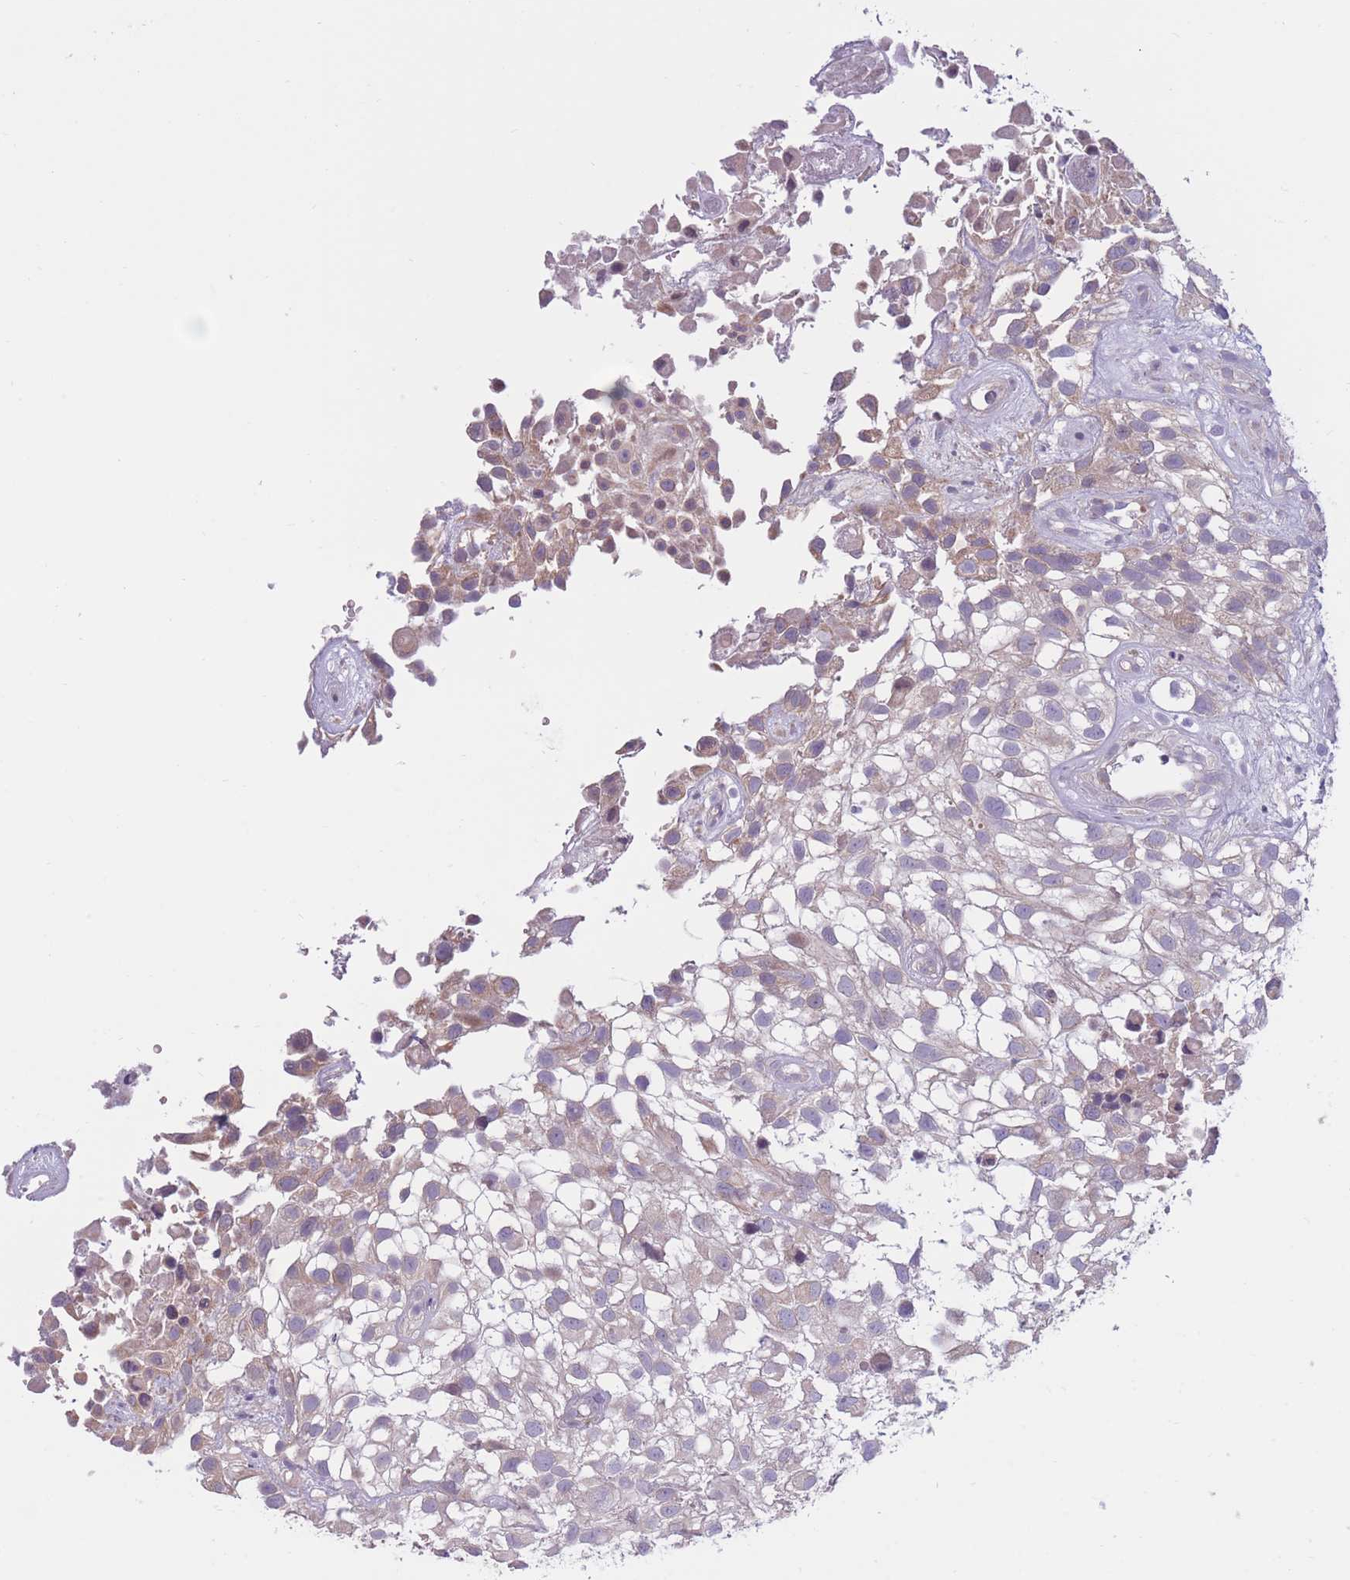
{"staining": {"intensity": "weak", "quantity": "<25%", "location": "cytoplasmic/membranous"}, "tissue": "urothelial cancer", "cell_type": "Tumor cells", "image_type": "cancer", "snomed": [{"axis": "morphology", "description": "Urothelial carcinoma, High grade"}, {"axis": "topography", "description": "Urinary bladder"}], "caption": "Tumor cells show no significant protein positivity in urothelial cancer.", "gene": "CCNQ", "patient": {"sex": "male", "age": 56}}